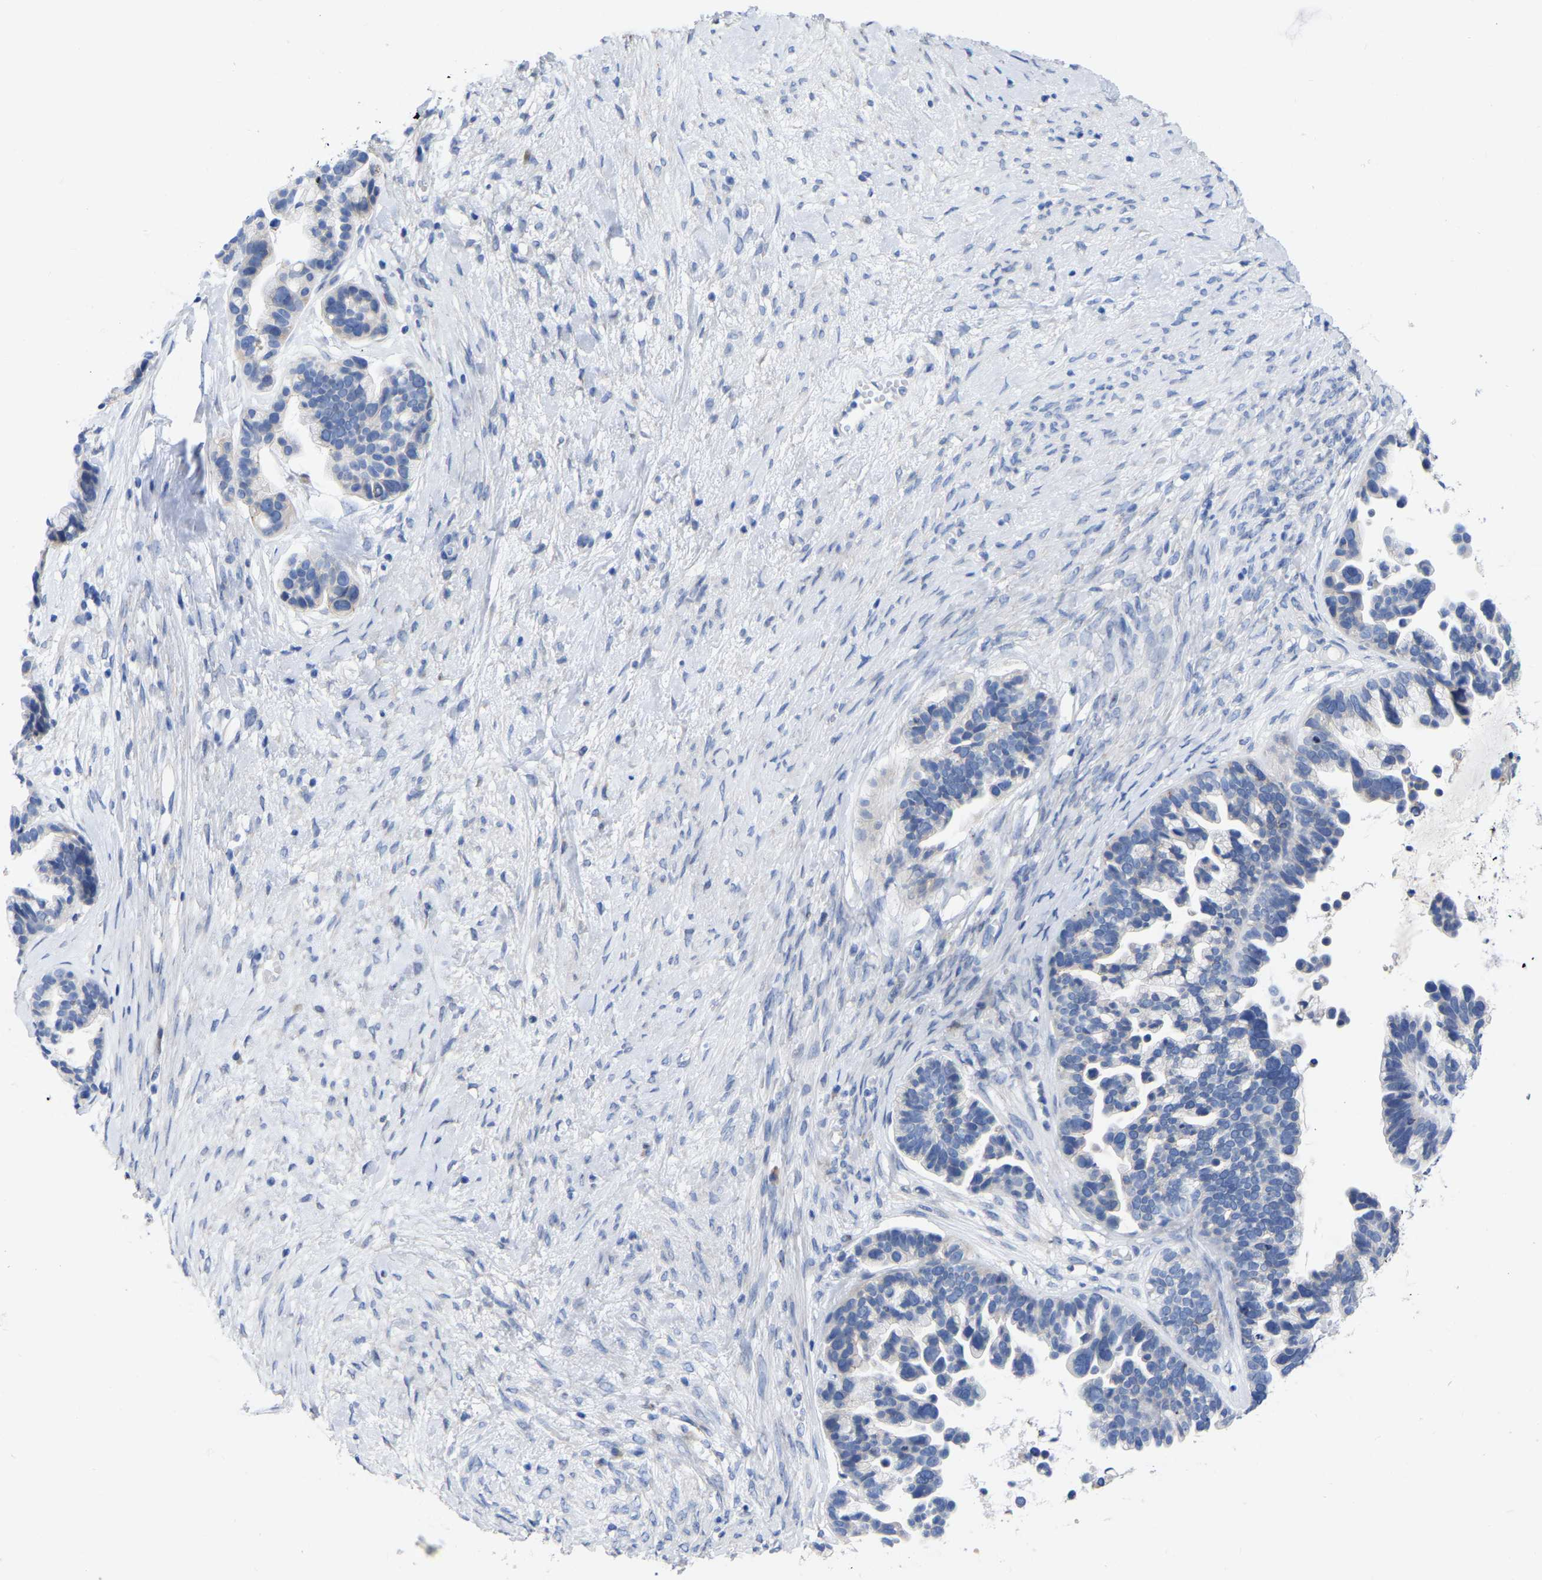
{"staining": {"intensity": "negative", "quantity": "none", "location": "none"}, "tissue": "ovarian cancer", "cell_type": "Tumor cells", "image_type": "cancer", "snomed": [{"axis": "morphology", "description": "Cystadenocarcinoma, serous, NOS"}, {"axis": "topography", "description": "Ovary"}], "caption": "This is an immunohistochemistry (IHC) micrograph of ovarian cancer. There is no expression in tumor cells.", "gene": "STRIP2", "patient": {"sex": "female", "age": 56}}